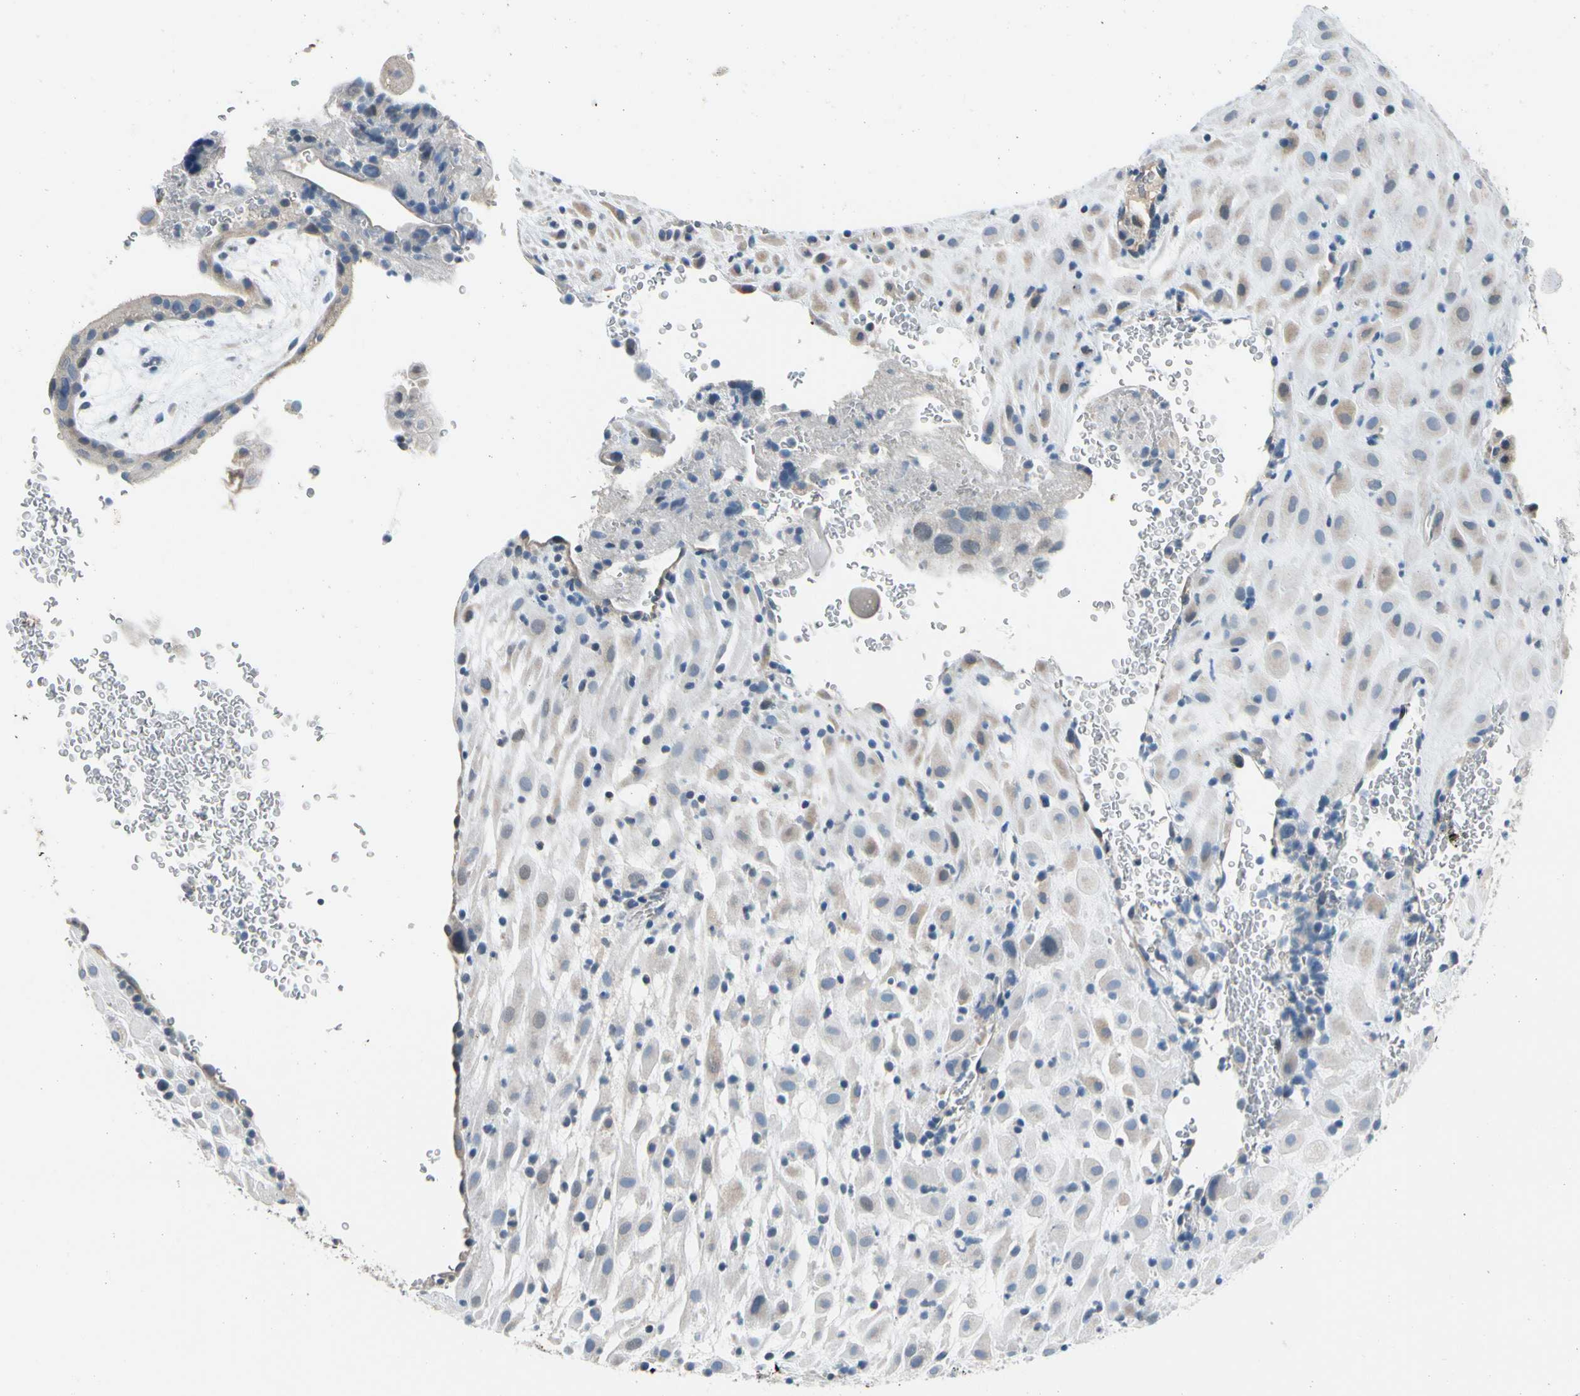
{"staining": {"intensity": "weak", "quantity": "25%-75%", "location": "cytoplasmic/membranous"}, "tissue": "placenta", "cell_type": "Decidual cells", "image_type": "normal", "snomed": [{"axis": "morphology", "description": "Normal tissue, NOS"}, {"axis": "topography", "description": "Placenta"}], "caption": "Placenta stained with immunohistochemistry shows weak cytoplasmic/membranous expression in approximately 25%-75% of decidual cells.", "gene": "STK40", "patient": {"sex": "female", "age": 19}}